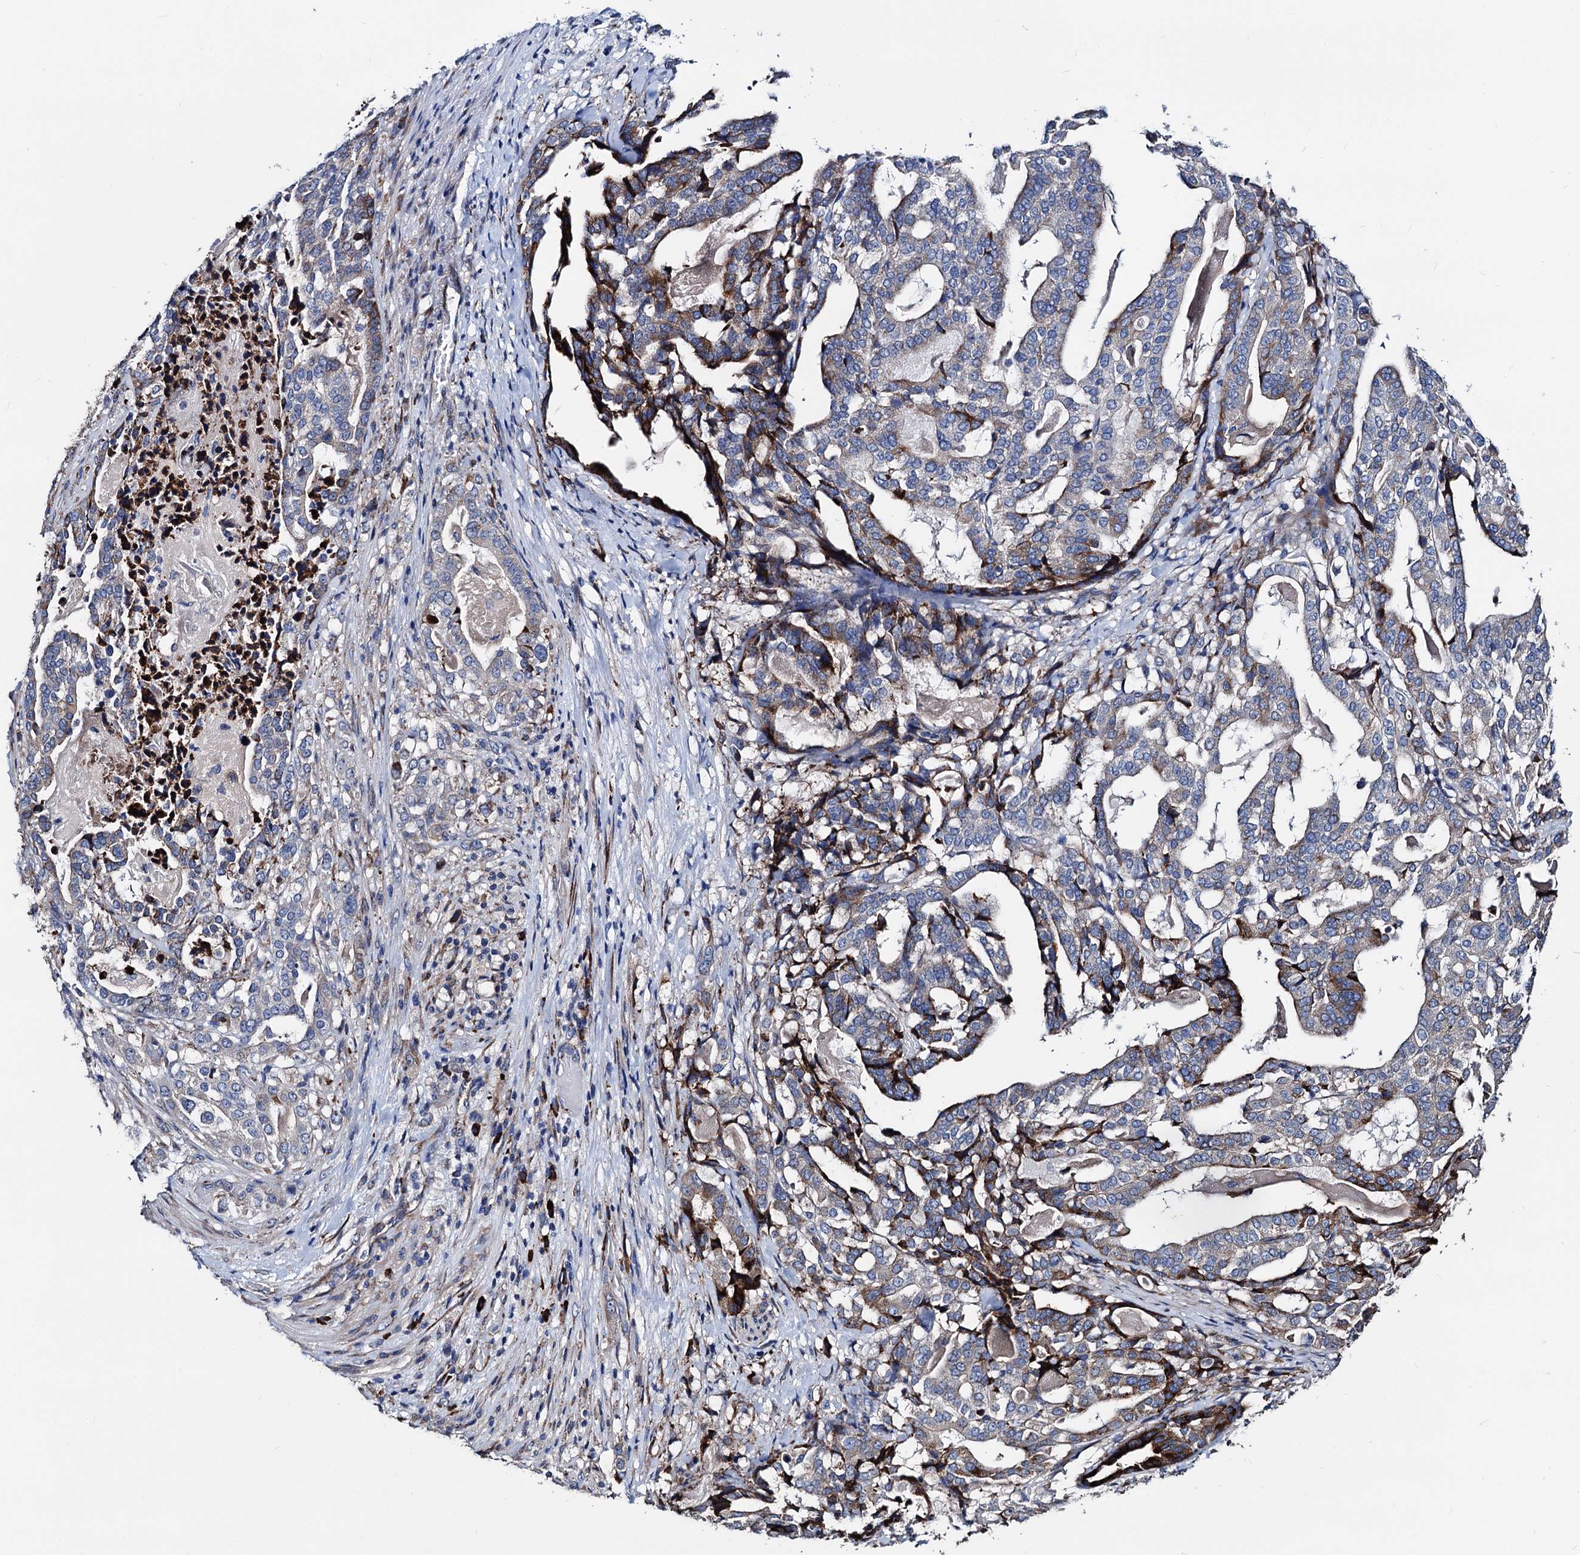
{"staining": {"intensity": "moderate", "quantity": "<25%", "location": "cytoplasmic/membranous"}, "tissue": "stomach cancer", "cell_type": "Tumor cells", "image_type": "cancer", "snomed": [{"axis": "morphology", "description": "Adenocarcinoma, NOS"}, {"axis": "topography", "description": "Stomach"}], "caption": "Immunohistochemical staining of human adenocarcinoma (stomach) shows moderate cytoplasmic/membranous protein positivity in about <25% of tumor cells. (Stains: DAB in brown, nuclei in blue, Microscopy: brightfield microscopy at high magnification).", "gene": "AKAP11", "patient": {"sex": "male", "age": 48}}